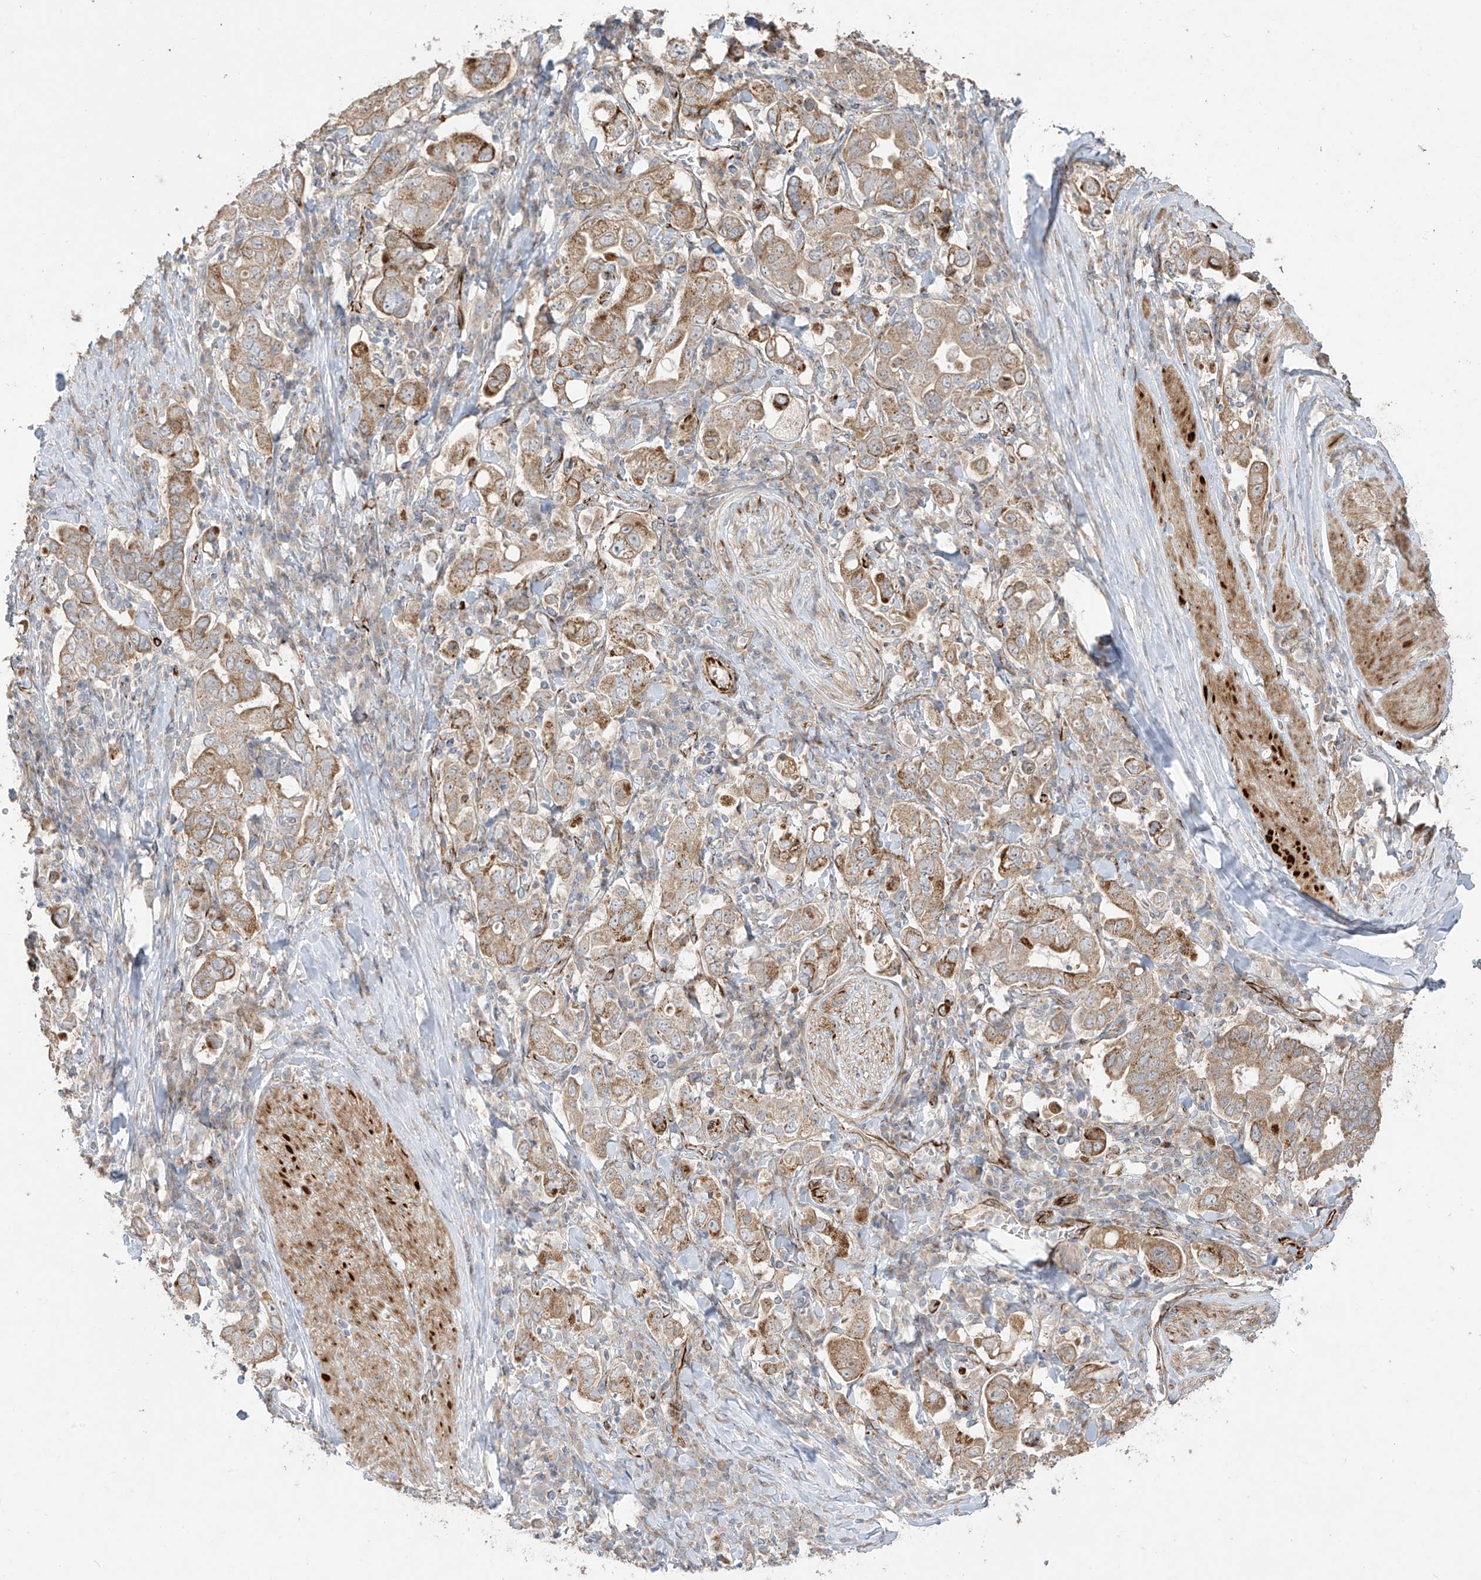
{"staining": {"intensity": "moderate", "quantity": ">75%", "location": "cytoplasmic/membranous"}, "tissue": "stomach cancer", "cell_type": "Tumor cells", "image_type": "cancer", "snomed": [{"axis": "morphology", "description": "Adenocarcinoma, NOS"}, {"axis": "topography", "description": "Stomach, upper"}], "caption": "Approximately >75% of tumor cells in human stomach cancer exhibit moderate cytoplasmic/membranous protein expression as visualized by brown immunohistochemical staining.", "gene": "DCDC2", "patient": {"sex": "male", "age": 62}}